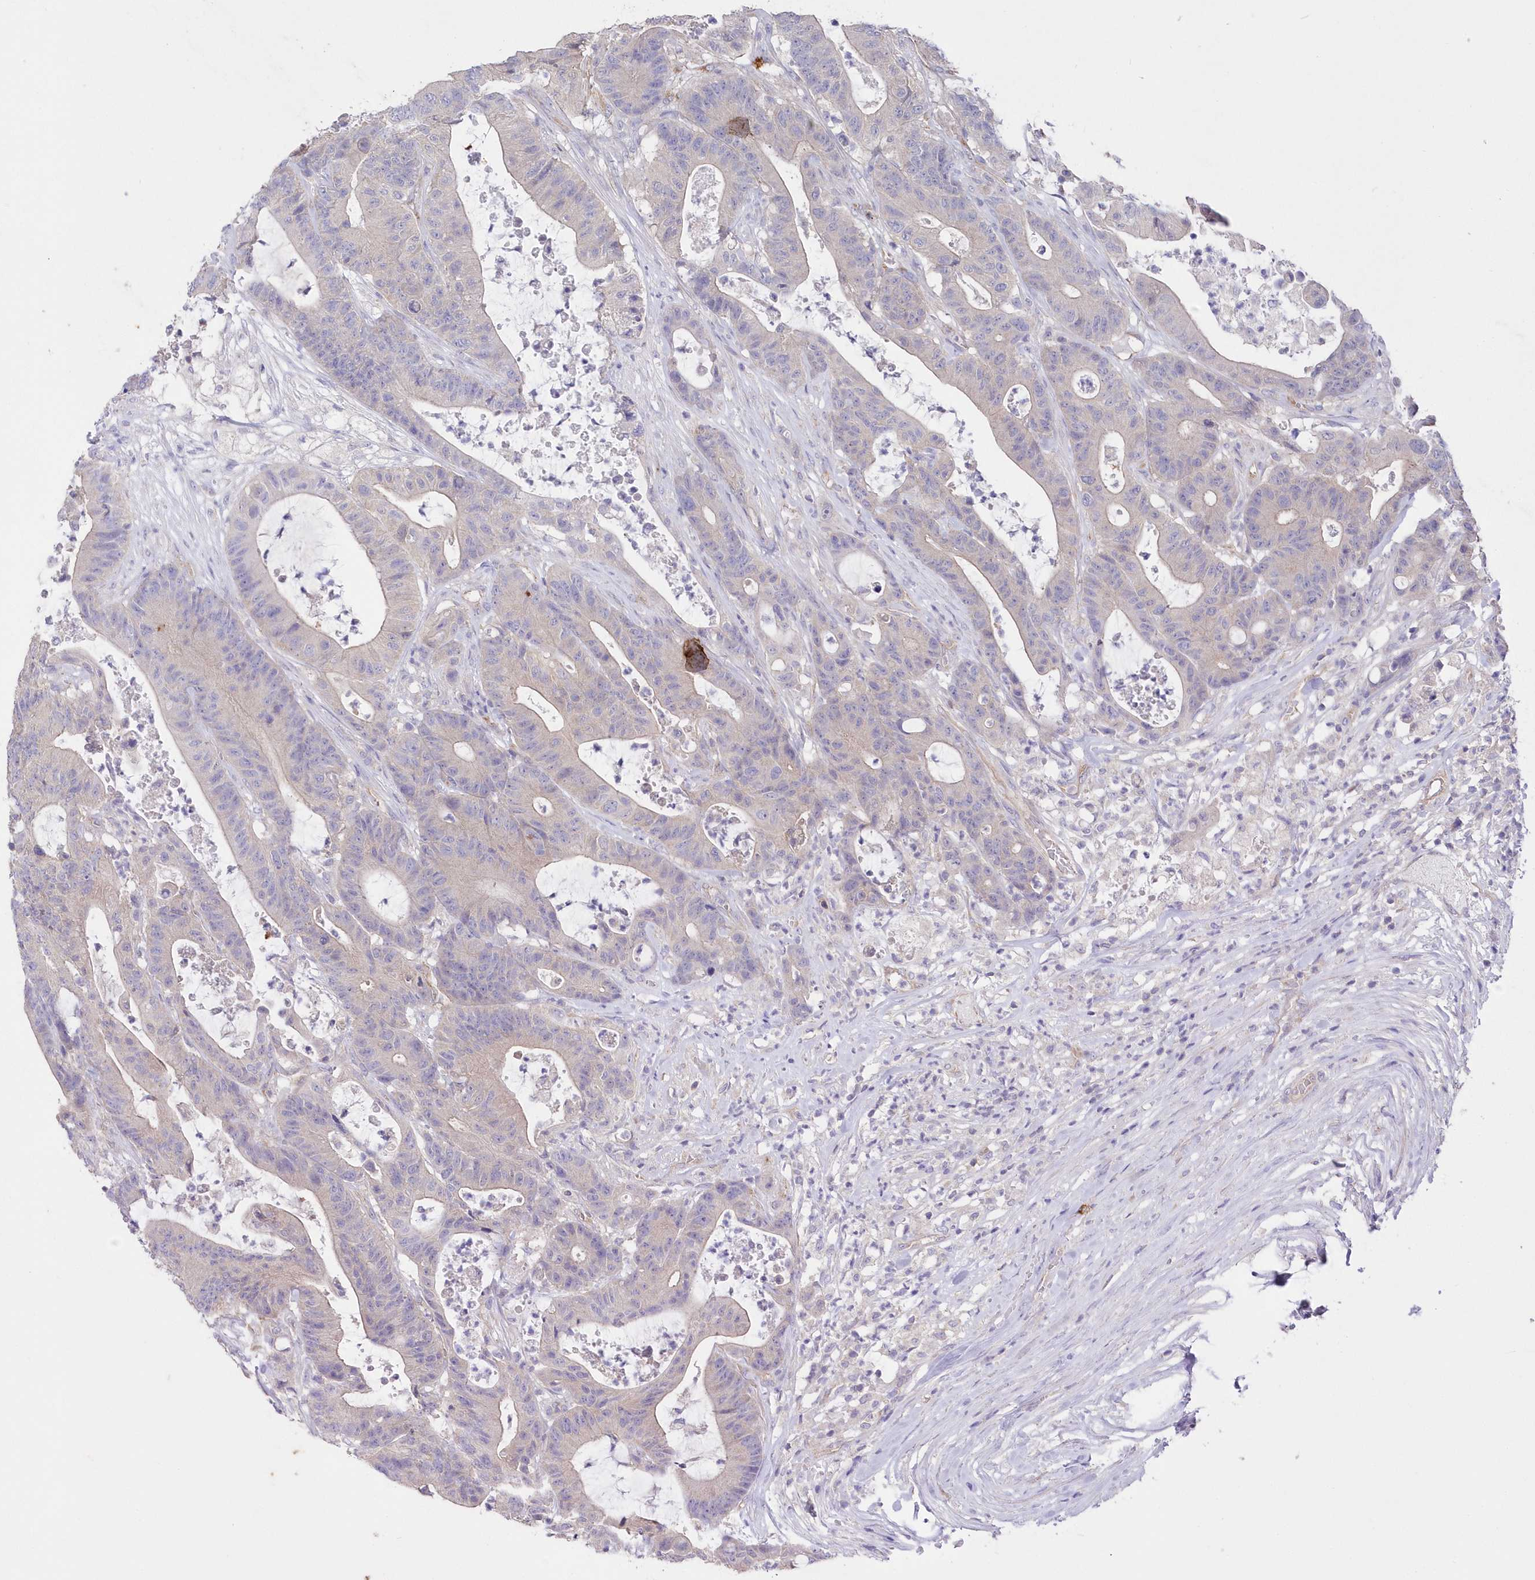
{"staining": {"intensity": "negative", "quantity": "none", "location": "none"}, "tissue": "colorectal cancer", "cell_type": "Tumor cells", "image_type": "cancer", "snomed": [{"axis": "morphology", "description": "Adenocarcinoma, NOS"}, {"axis": "topography", "description": "Colon"}], "caption": "This photomicrograph is of colorectal adenocarcinoma stained with IHC to label a protein in brown with the nuclei are counter-stained blue. There is no staining in tumor cells.", "gene": "ITSN2", "patient": {"sex": "female", "age": 84}}